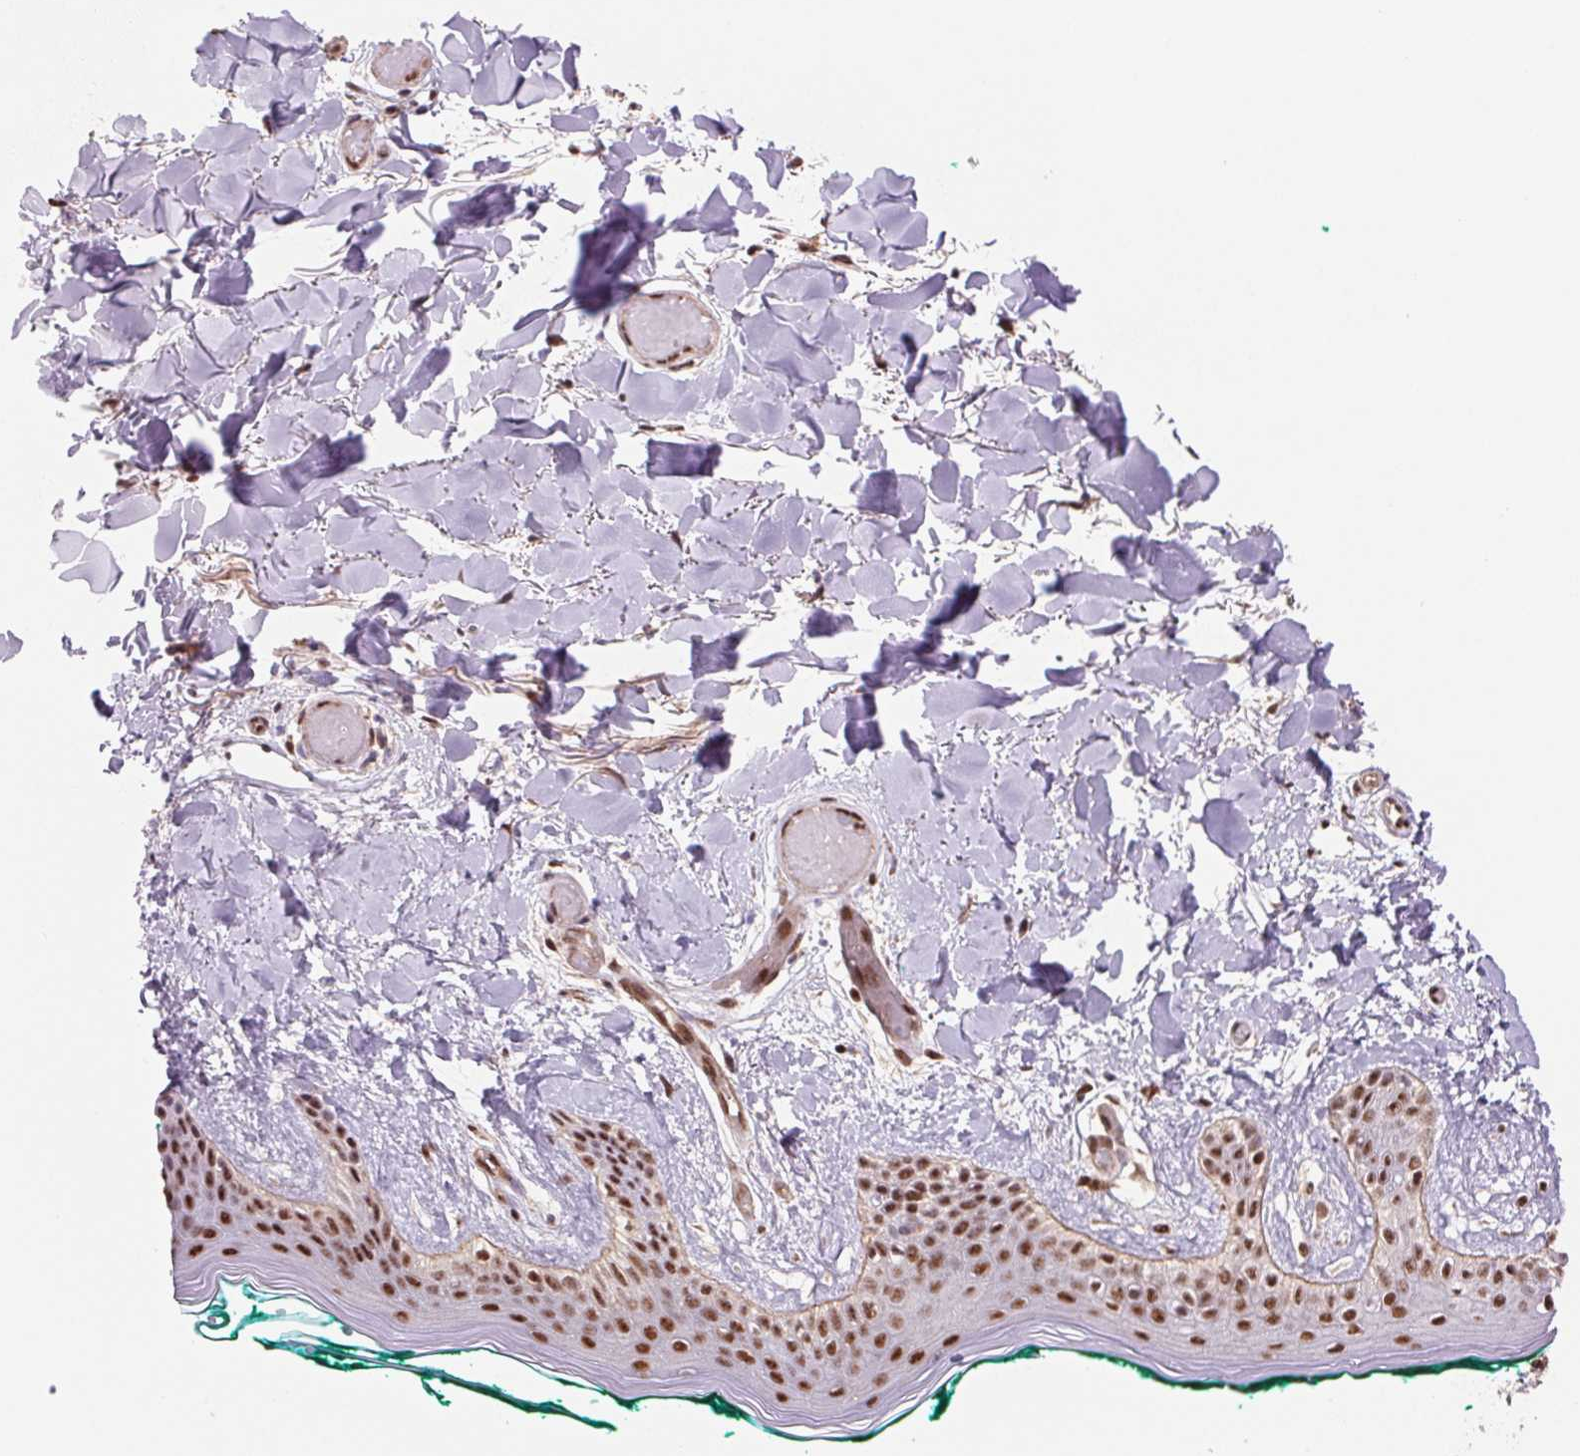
{"staining": {"intensity": "strong", "quantity": ">75%", "location": "nuclear"}, "tissue": "skin", "cell_type": "Fibroblasts", "image_type": "normal", "snomed": [{"axis": "morphology", "description": "Normal tissue, NOS"}, {"axis": "topography", "description": "Skin"}], "caption": "A brown stain shows strong nuclear staining of a protein in fibroblasts of normal skin.", "gene": "CWC25", "patient": {"sex": "female", "age": 34}}